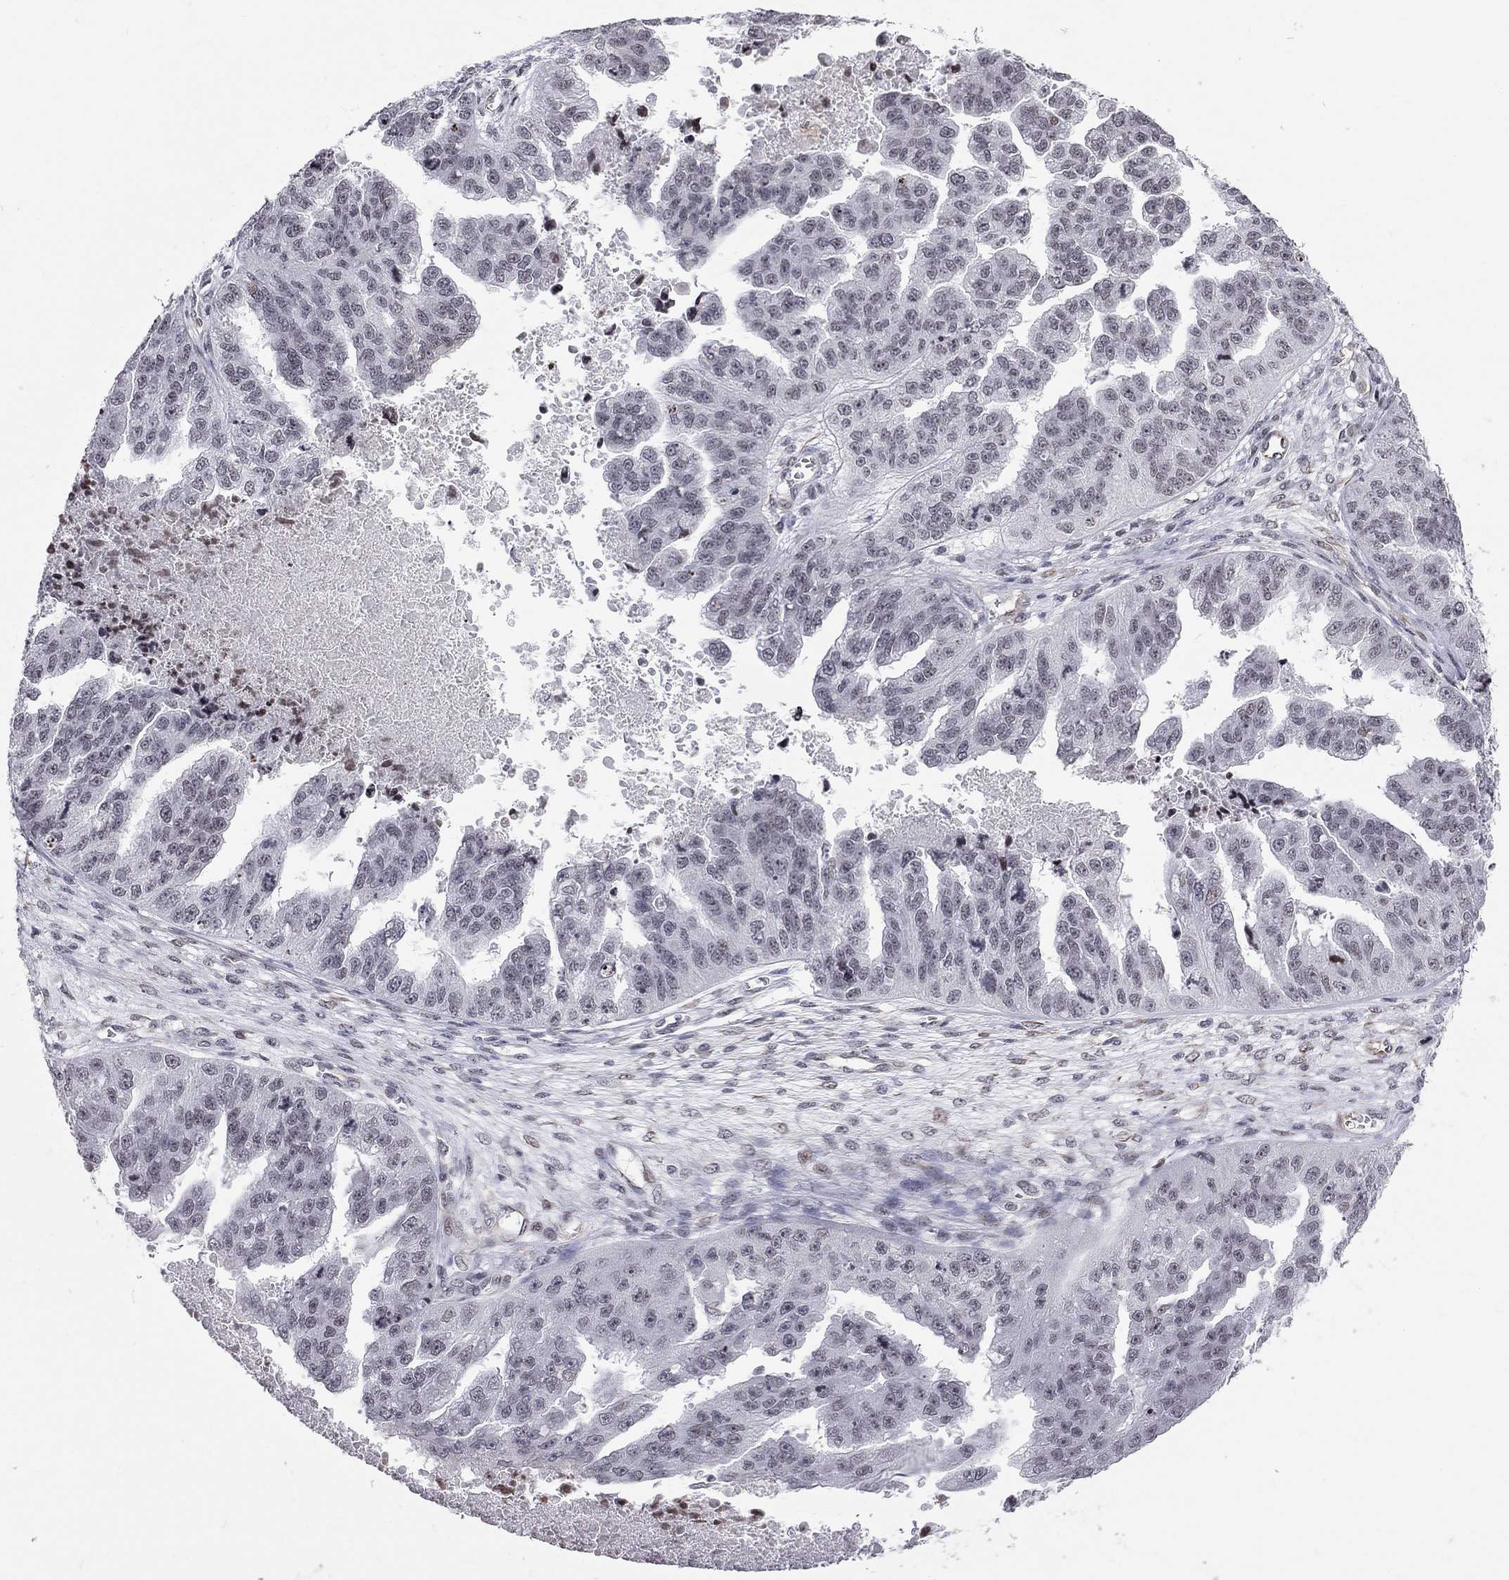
{"staining": {"intensity": "negative", "quantity": "none", "location": "none"}, "tissue": "ovarian cancer", "cell_type": "Tumor cells", "image_type": "cancer", "snomed": [{"axis": "morphology", "description": "Cystadenocarcinoma, serous, NOS"}, {"axis": "topography", "description": "Ovary"}], "caption": "This is a micrograph of immunohistochemistry (IHC) staining of ovarian serous cystadenocarcinoma, which shows no staining in tumor cells.", "gene": "MTNR1B", "patient": {"sex": "female", "age": 58}}